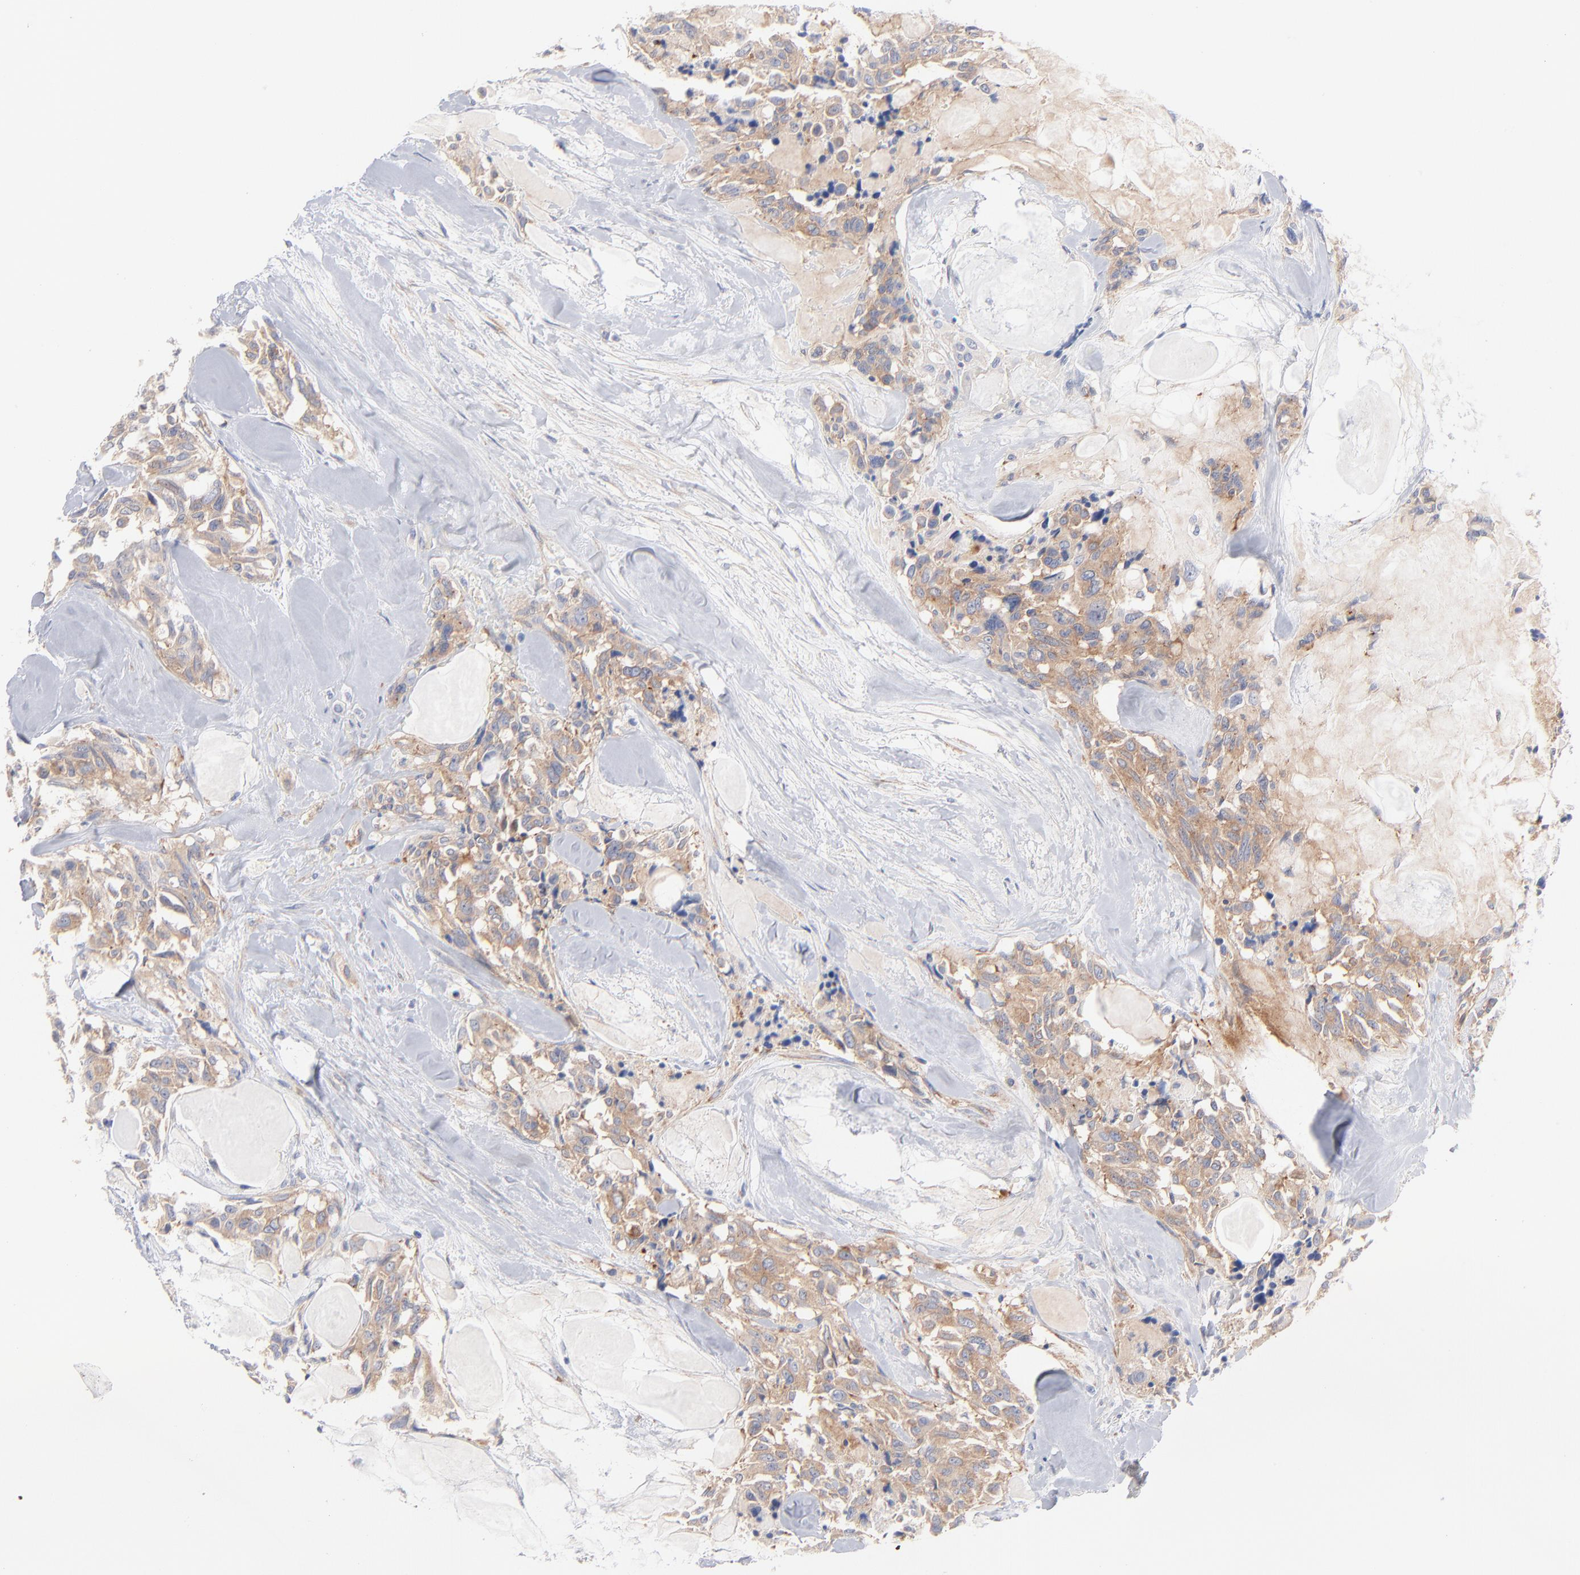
{"staining": {"intensity": "moderate", "quantity": ">75%", "location": "cytoplasmic/membranous"}, "tissue": "thyroid cancer", "cell_type": "Tumor cells", "image_type": "cancer", "snomed": [{"axis": "morphology", "description": "Carcinoma, NOS"}, {"axis": "morphology", "description": "Carcinoid, malignant, NOS"}, {"axis": "topography", "description": "Thyroid gland"}], "caption": "An image of thyroid cancer (carcinoma) stained for a protein displays moderate cytoplasmic/membranous brown staining in tumor cells. (IHC, brightfield microscopy, high magnification).", "gene": "SEPTIN6", "patient": {"sex": "male", "age": 33}}